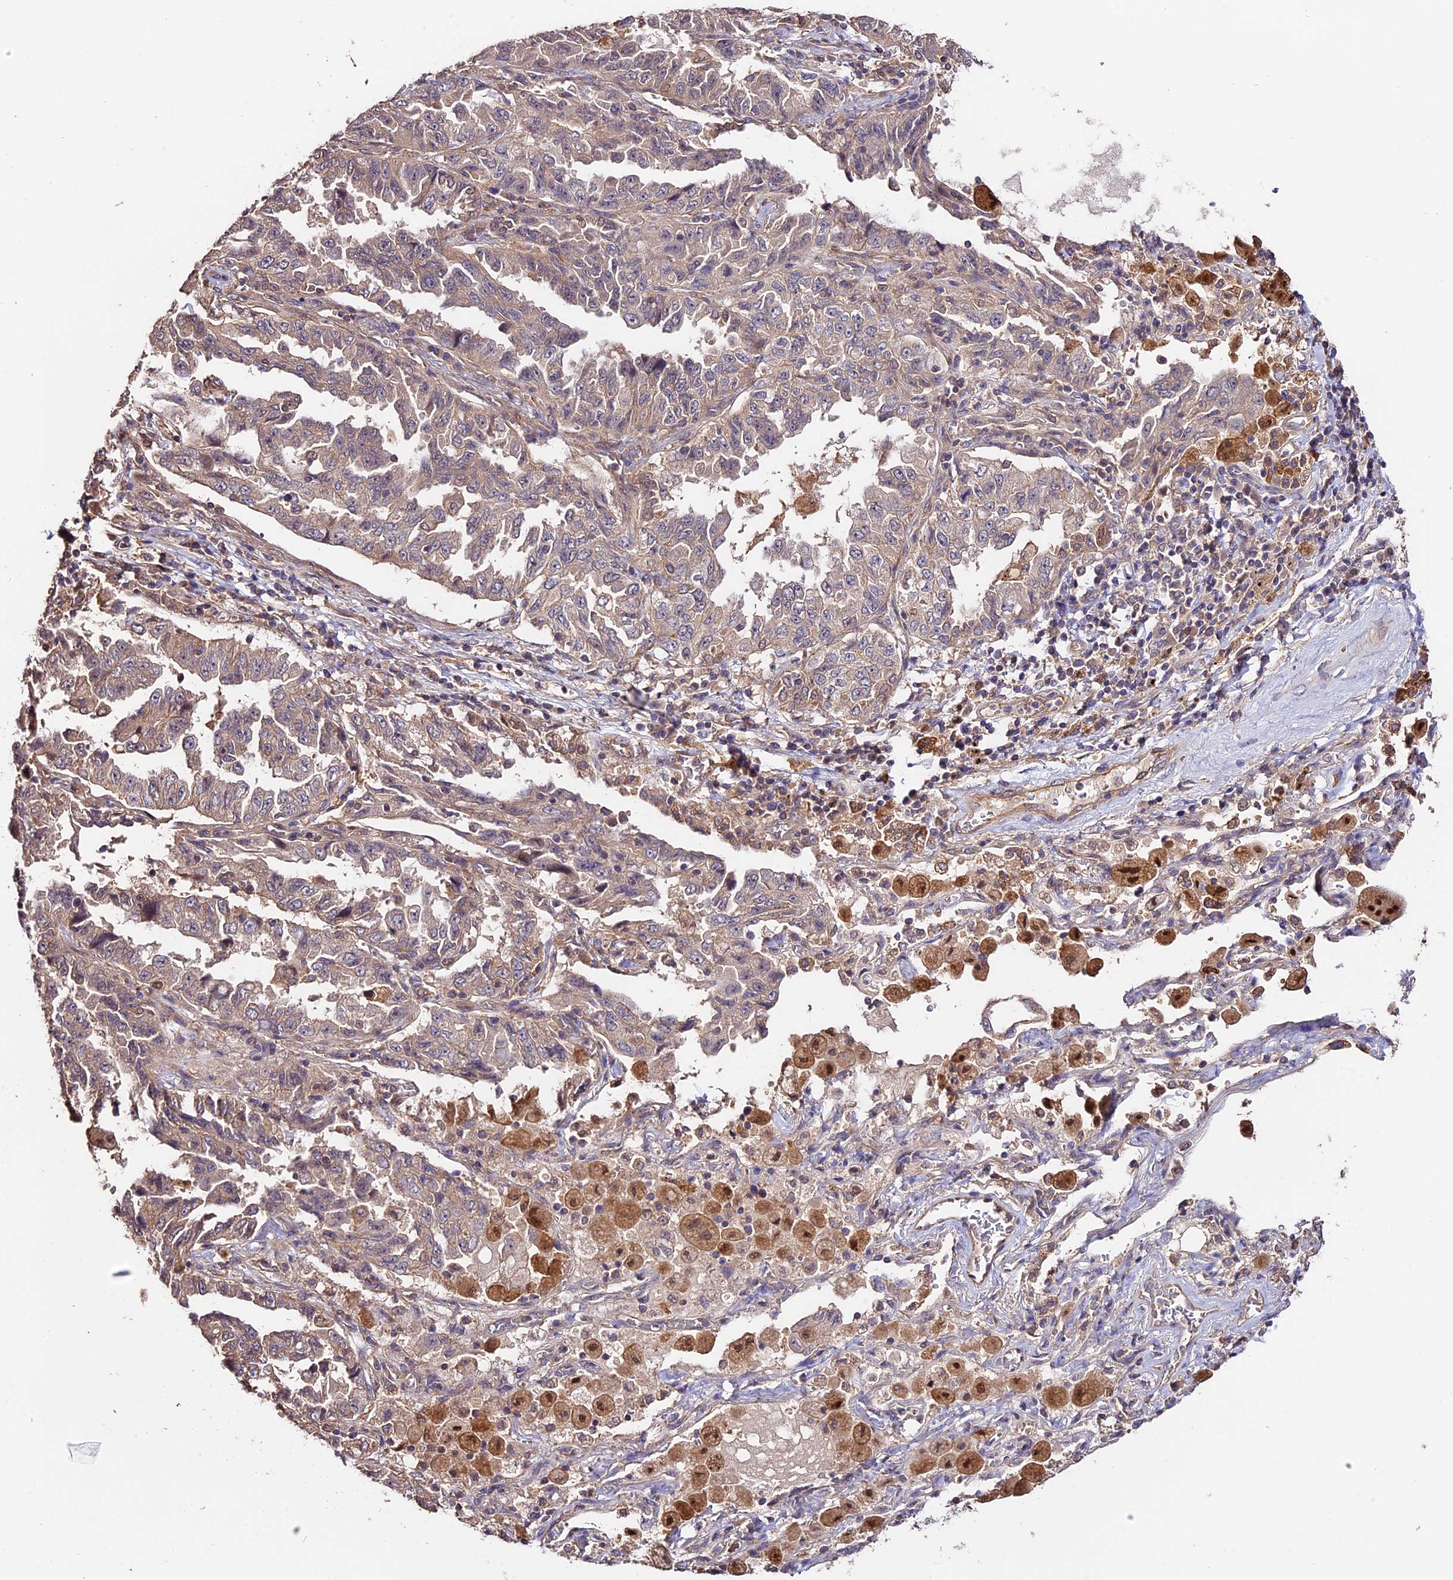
{"staining": {"intensity": "weak", "quantity": "<25%", "location": "cytoplasmic/membranous"}, "tissue": "lung cancer", "cell_type": "Tumor cells", "image_type": "cancer", "snomed": [{"axis": "morphology", "description": "Adenocarcinoma, NOS"}, {"axis": "topography", "description": "Lung"}], "caption": "Immunohistochemistry (IHC) histopathology image of neoplastic tissue: lung cancer (adenocarcinoma) stained with DAB (3,3'-diaminobenzidine) reveals no significant protein expression in tumor cells.", "gene": "CES3", "patient": {"sex": "female", "age": 51}}